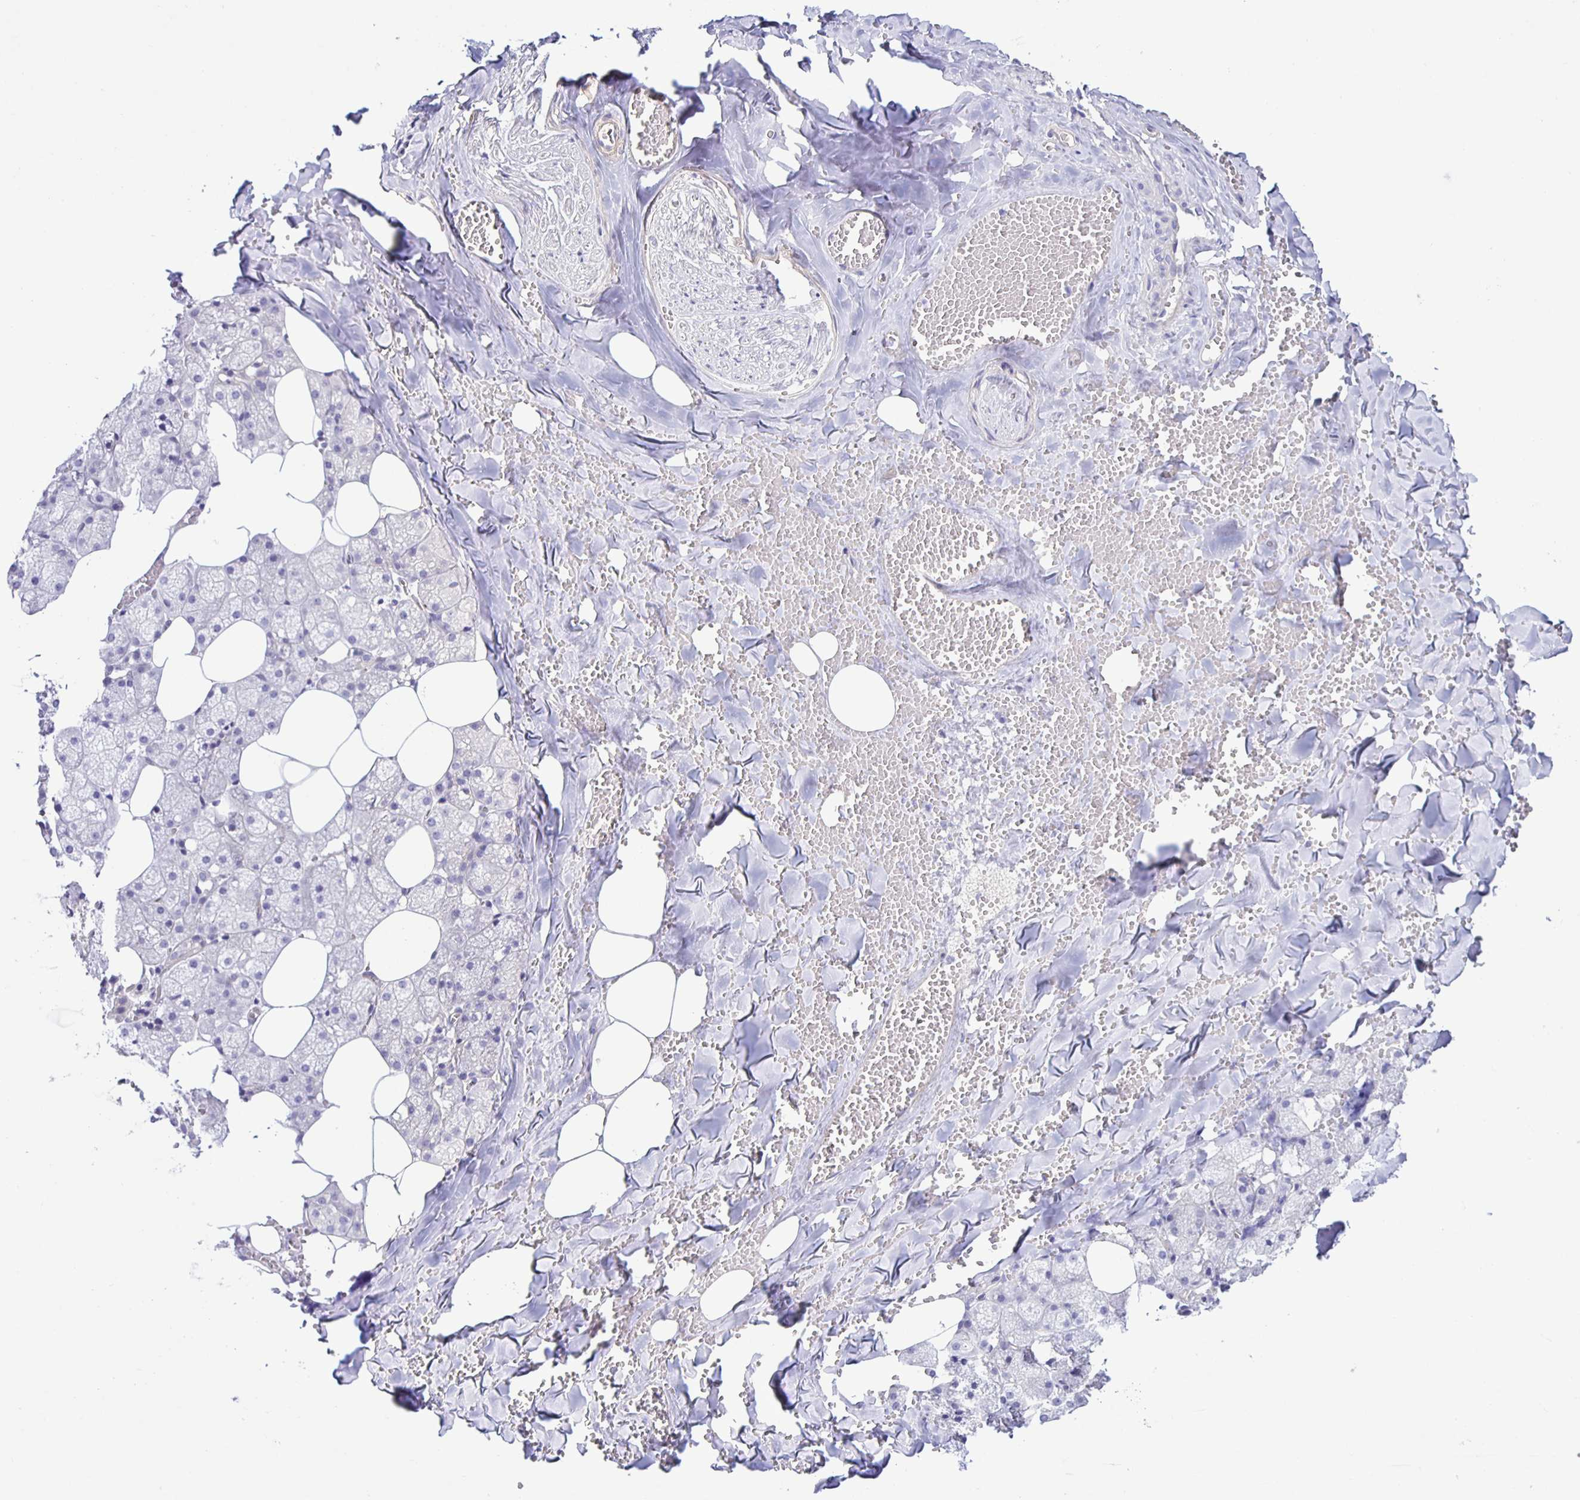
{"staining": {"intensity": "negative", "quantity": "none", "location": "none"}, "tissue": "salivary gland", "cell_type": "Glandular cells", "image_type": "normal", "snomed": [{"axis": "morphology", "description": "Normal tissue, NOS"}, {"axis": "topography", "description": "Salivary gland"}, {"axis": "topography", "description": "Peripheral nerve tissue"}], "caption": "Normal salivary gland was stained to show a protein in brown. There is no significant expression in glandular cells. (DAB (3,3'-diaminobenzidine) immunohistochemistry with hematoxylin counter stain).", "gene": "BOLL", "patient": {"sex": "male", "age": 38}}